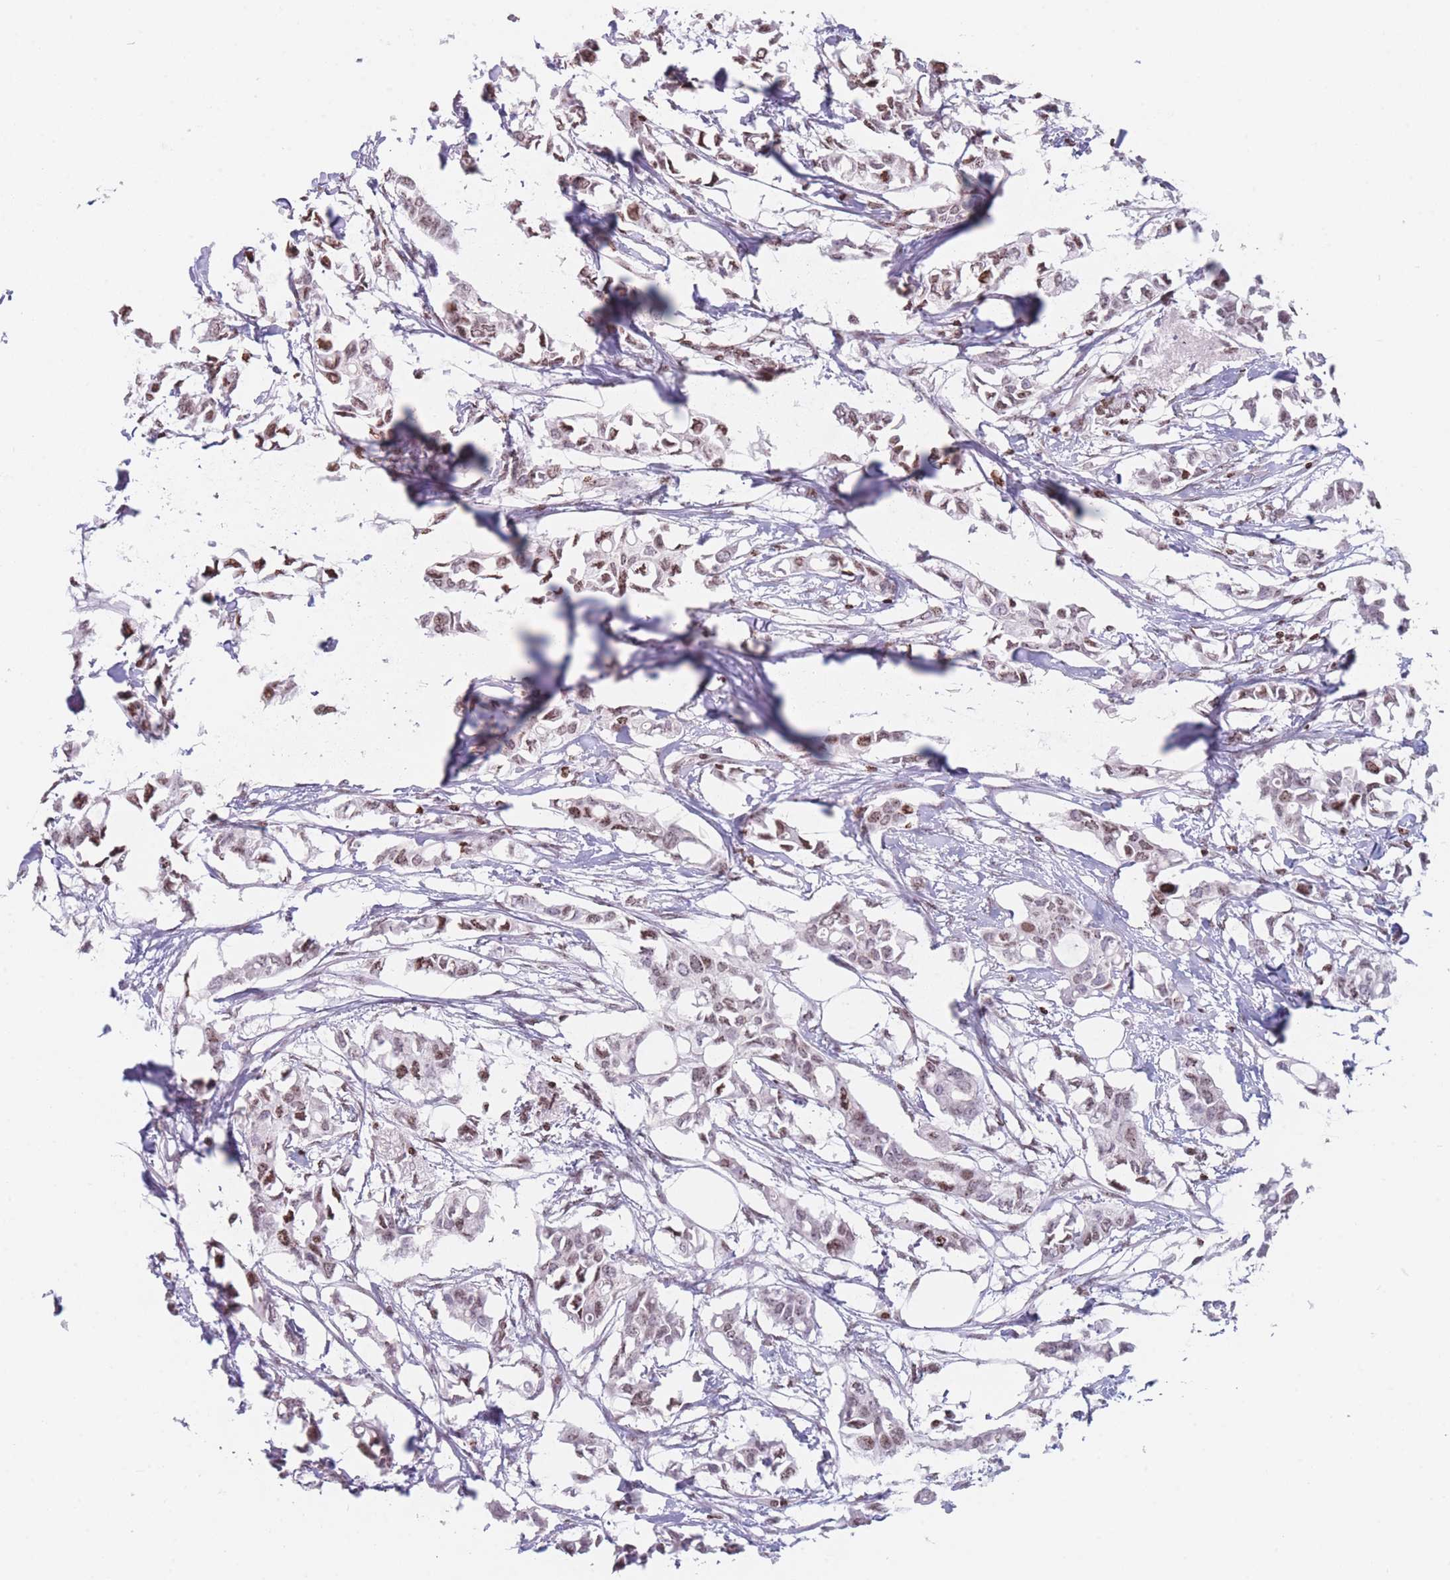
{"staining": {"intensity": "moderate", "quantity": "25%-75%", "location": "nuclear"}, "tissue": "breast cancer", "cell_type": "Tumor cells", "image_type": "cancer", "snomed": [{"axis": "morphology", "description": "Duct carcinoma"}, {"axis": "topography", "description": "Breast"}], "caption": "A micrograph of breast cancer stained for a protein exhibits moderate nuclear brown staining in tumor cells.", "gene": "AK9", "patient": {"sex": "female", "age": 41}}